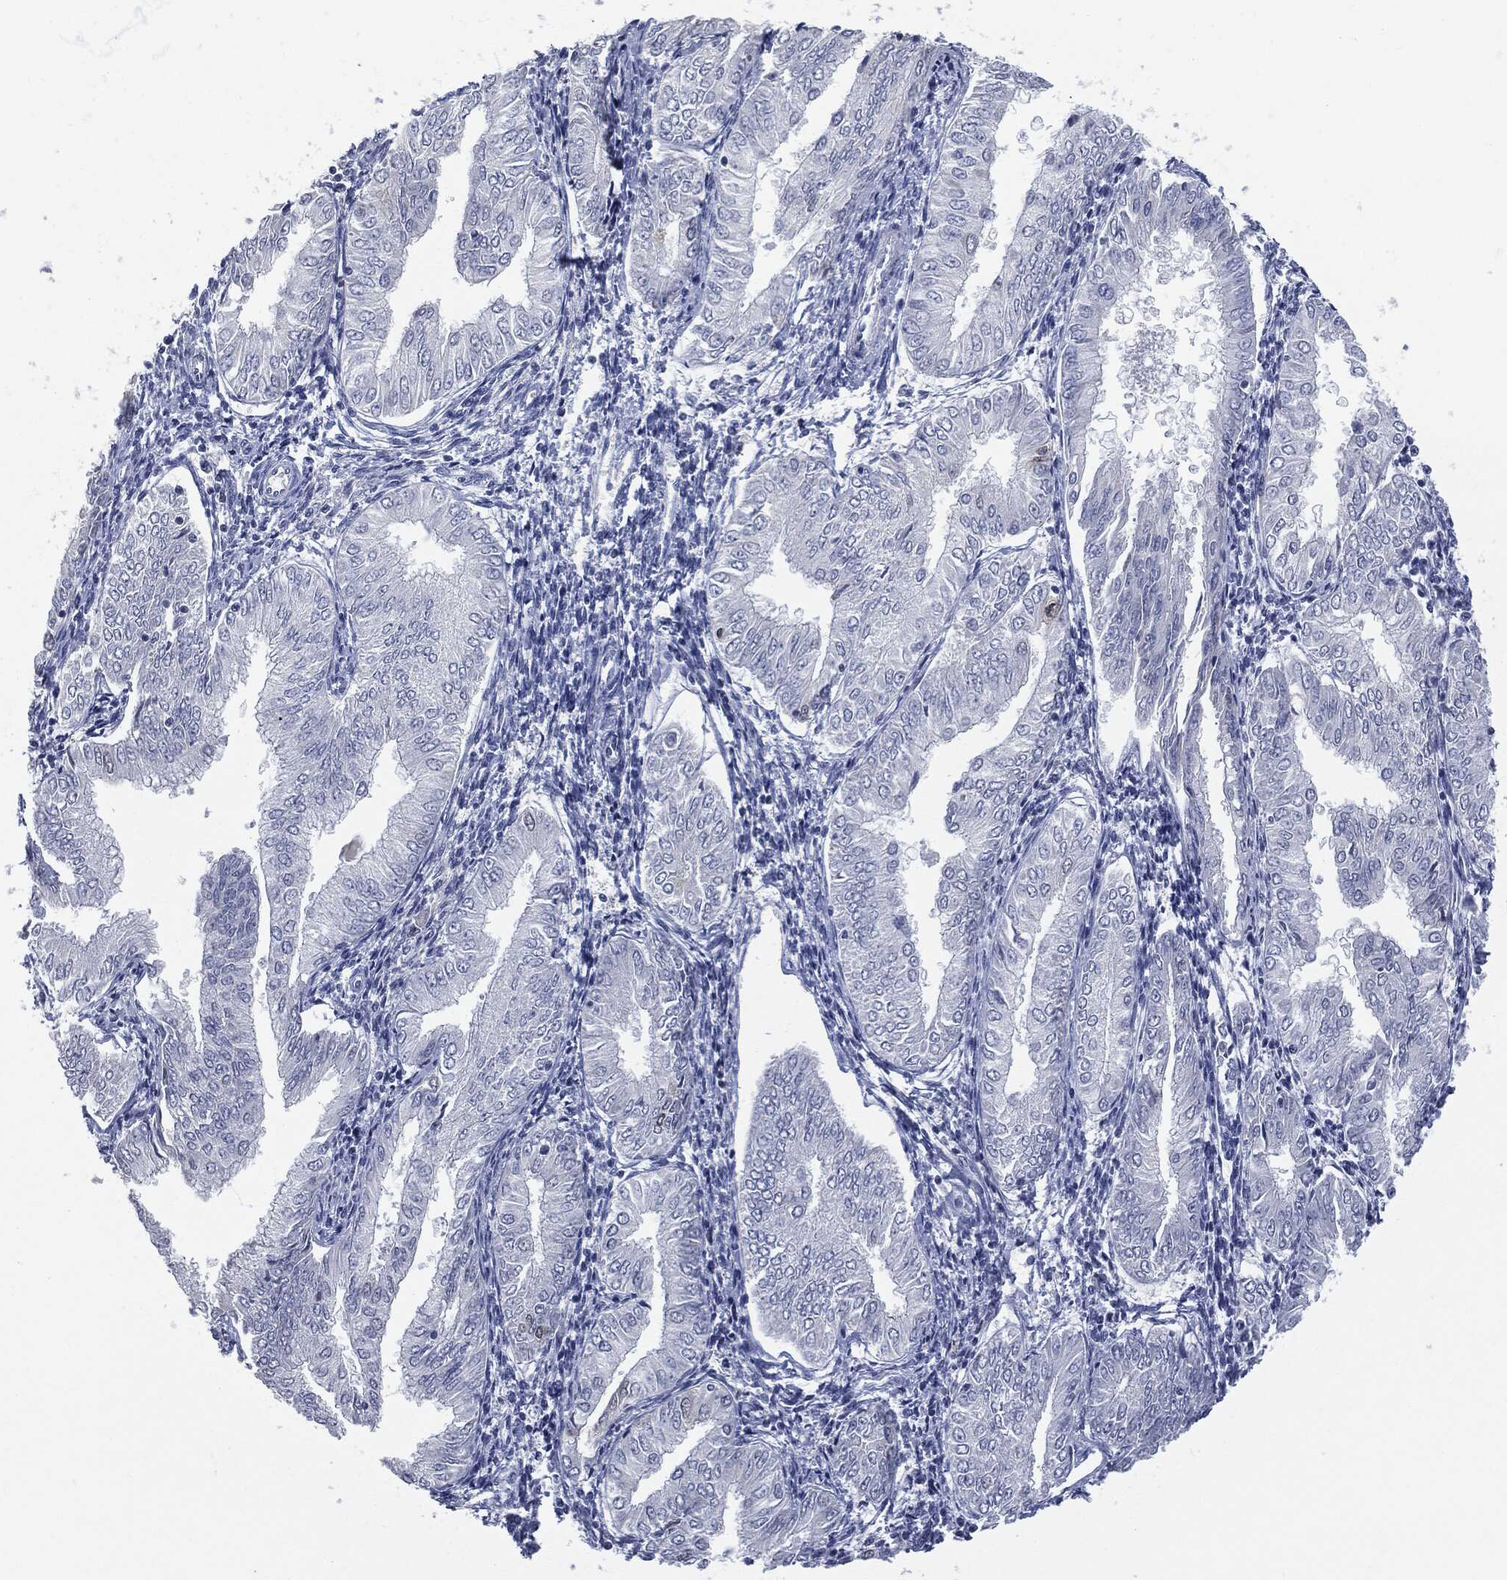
{"staining": {"intensity": "negative", "quantity": "none", "location": "none"}, "tissue": "endometrial cancer", "cell_type": "Tumor cells", "image_type": "cancer", "snomed": [{"axis": "morphology", "description": "Adenocarcinoma, NOS"}, {"axis": "topography", "description": "Endometrium"}], "caption": "Tumor cells are negative for brown protein staining in endometrial cancer.", "gene": "UBE2C", "patient": {"sex": "female", "age": 53}}